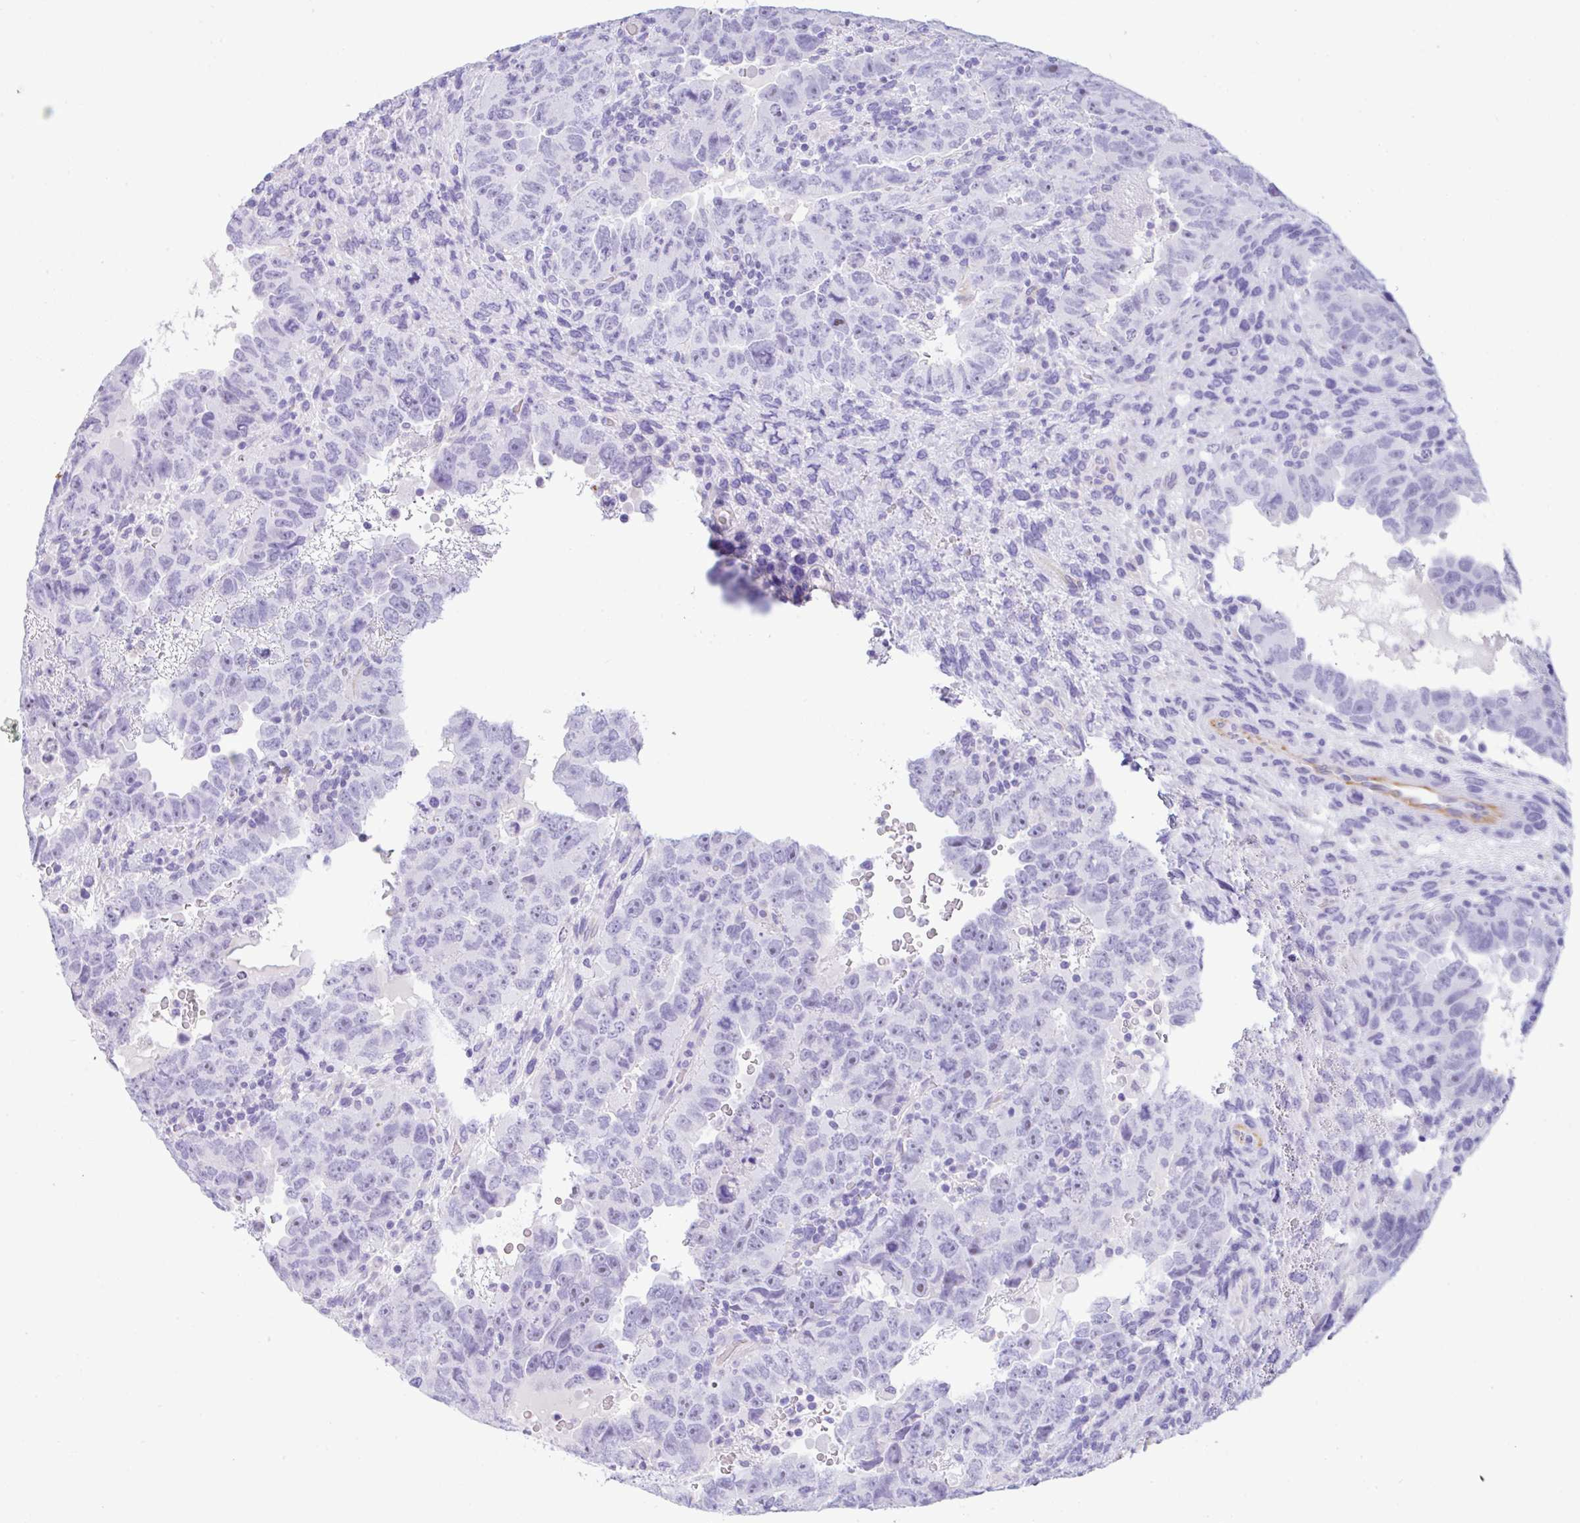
{"staining": {"intensity": "negative", "quantity": "none", "location": "none"}, "tissue": "testis cancer", "cell_type": "Tumor cells", "image_type": "cancer", "snomed": [{"axis": "morphology", "description": "Carcinoma, Embryonal, NOS"}, {"axis": "topography", "description": "Testis"}], "caption": "Human testis cancer (embryonal carcinoma) stained for a protein using IHC shows no expression in tumor cells.", "gene": "NDUFAF8", "patient": {"sex": "male", "age": 24}}